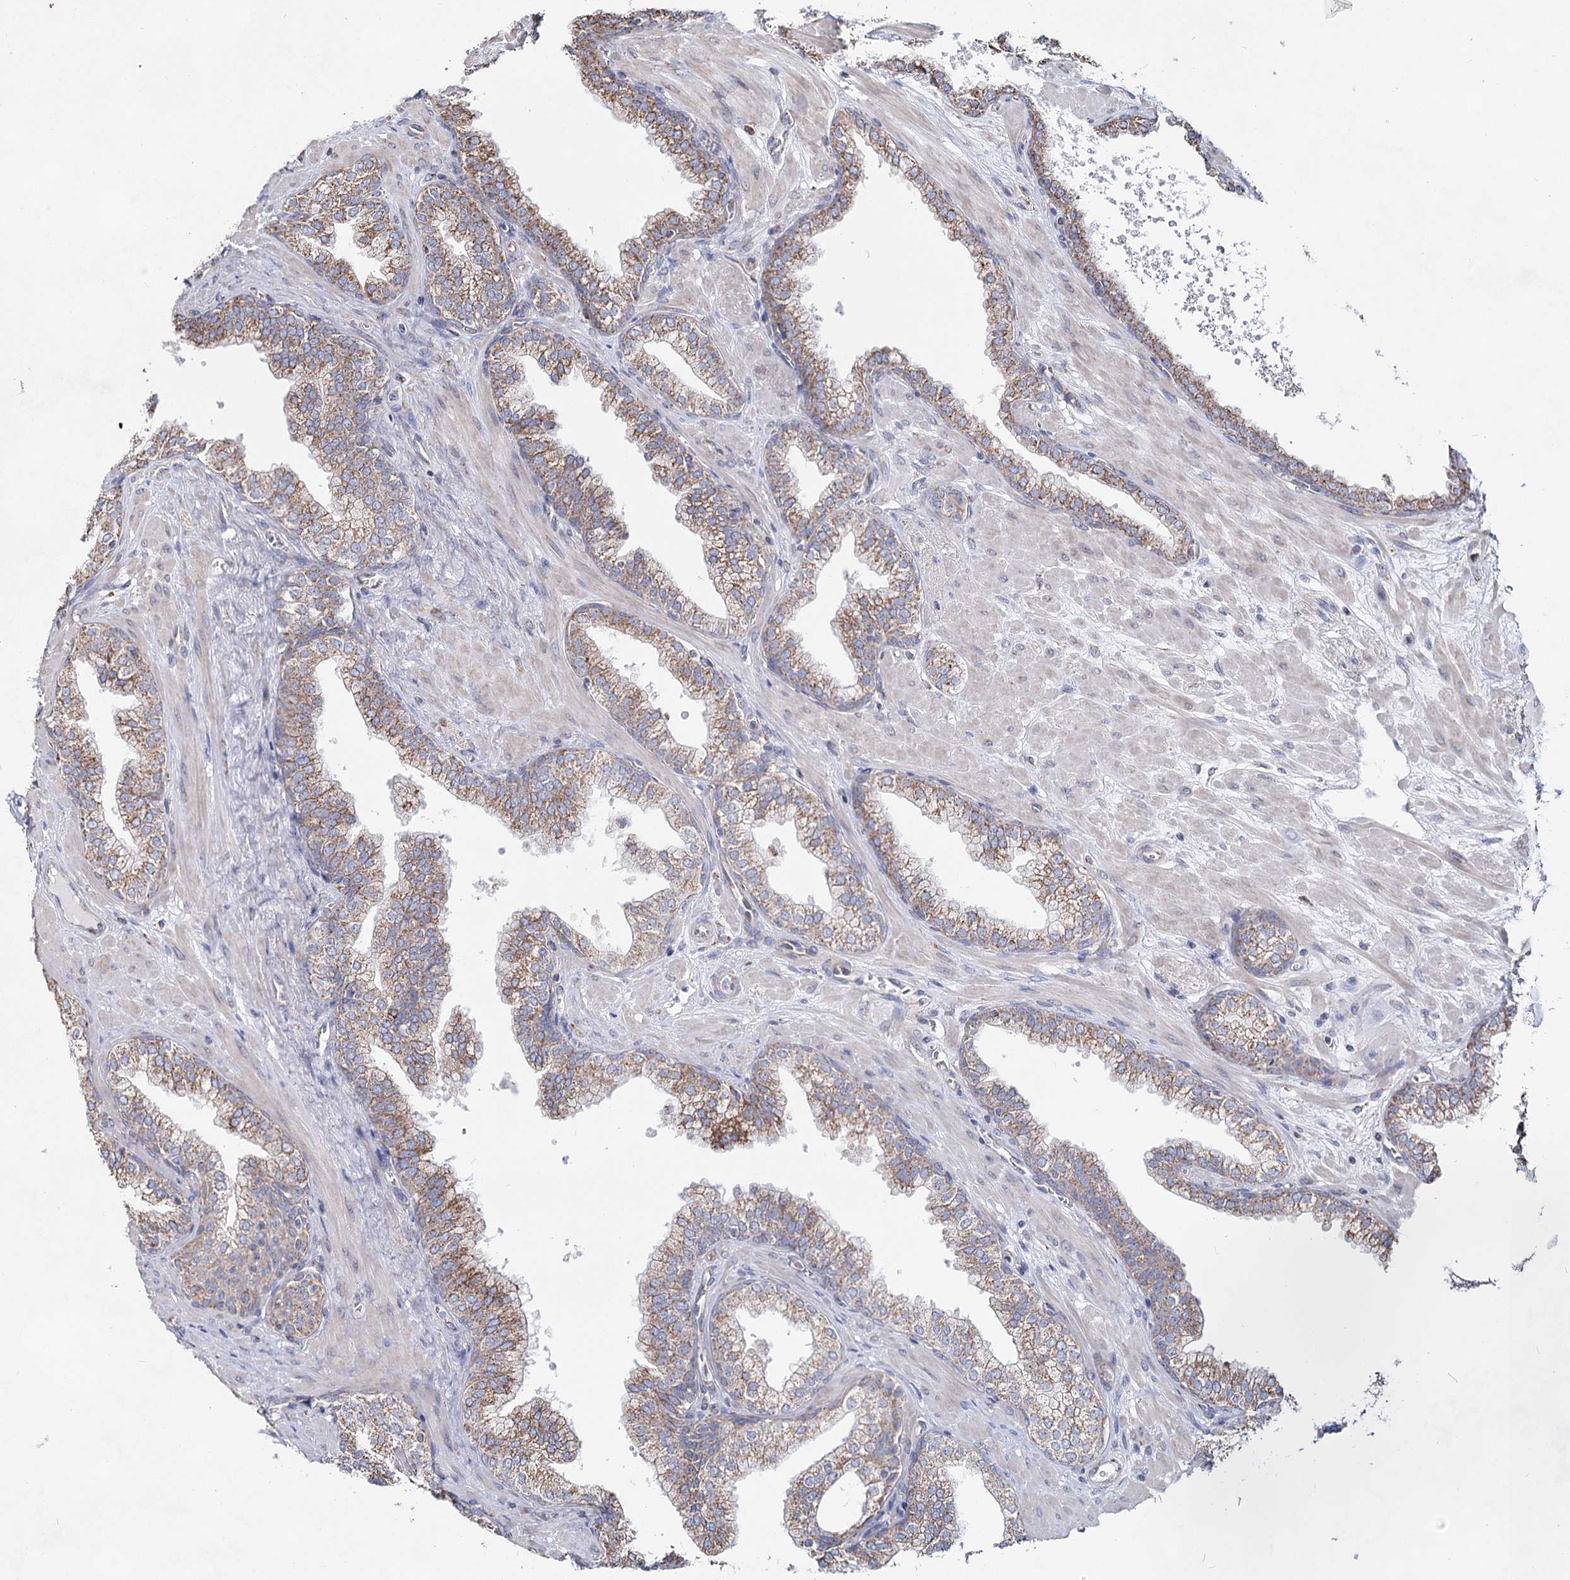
{"staining": {"intensity": "moderate", "quantity": ">75%", "location": "cytoplasmic/membranous"}, "tissue": "prostate", "cell_type": "Glandular cells", "image_type": "normal", "snomed": [{"axis": "morphology", "description": "Normal tissue, NOS"}, {"axis": "topography", "description": "Prostate"}], "caption": "Glandular cells reveal medium levels of moderate cytoplasmic/membranous positivity in about >75% of cells in normal prostate.", "gene": "CCDC73", "patient": {"sex": "male", "age": 60}}